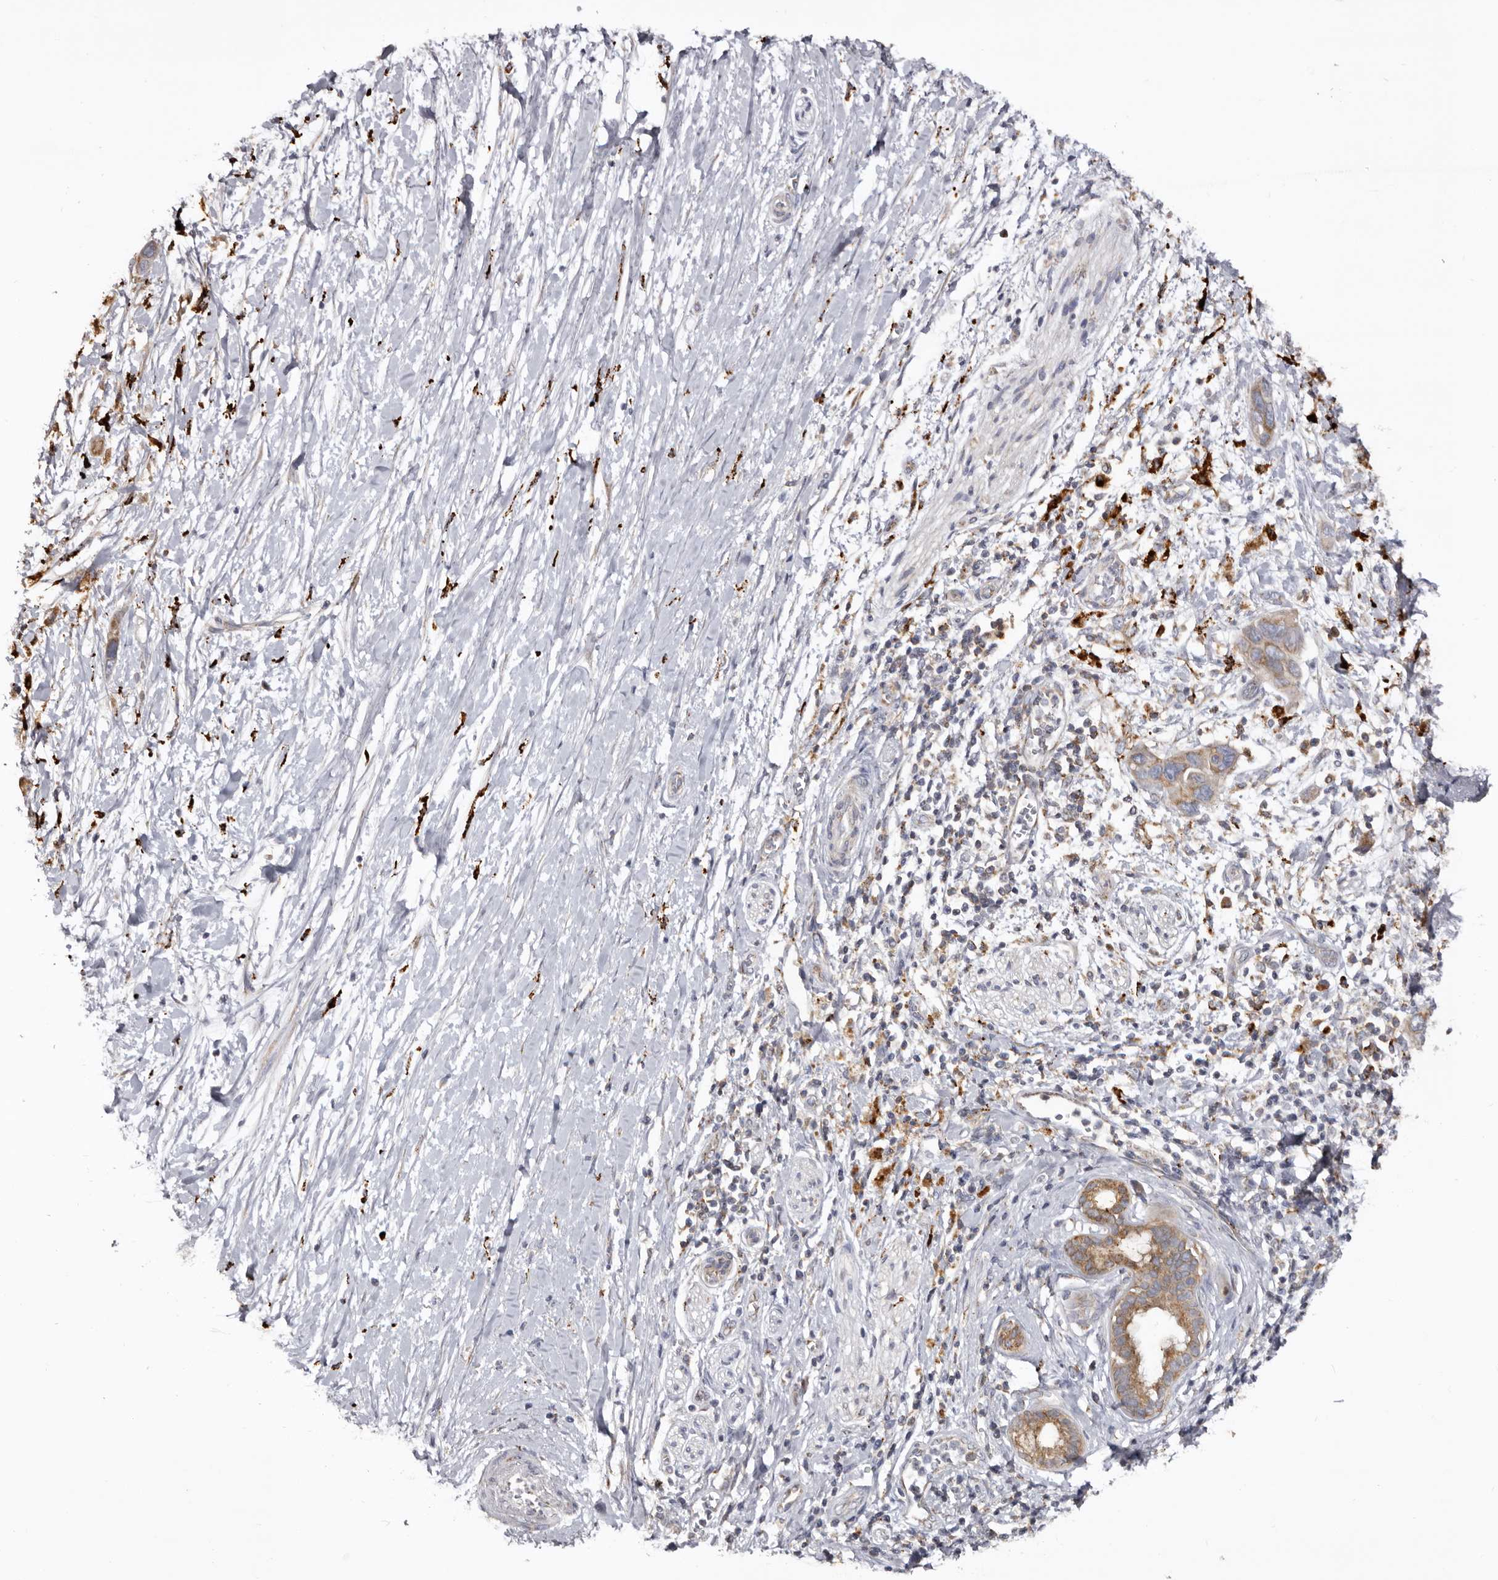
{"staining": {"intensity": "moderate", "quantity": ">75%", "location": "cytoplasmic/membranous"}, "tissue": "pancreatic cancer", "cell_type": "Tumor cells", "image_type": "cancer", "snomed": [{"axis": "morphology", "description": "Adenocarcinoma, NOS"}, {"axis": "topography", "description": "Pancreas"}], "caption": "The histopathology image displays staining of pancreatic cancer, revealing moderate cytoplasmic/membranous protein positivity (brown color) within tumor cells. The staining was performed using DAB, with brown indicating positive protein expression. Nuclei are stained blue with hematoxylin.", "gene": "MECR", "patient": {"sex": "female", "age": 72}}